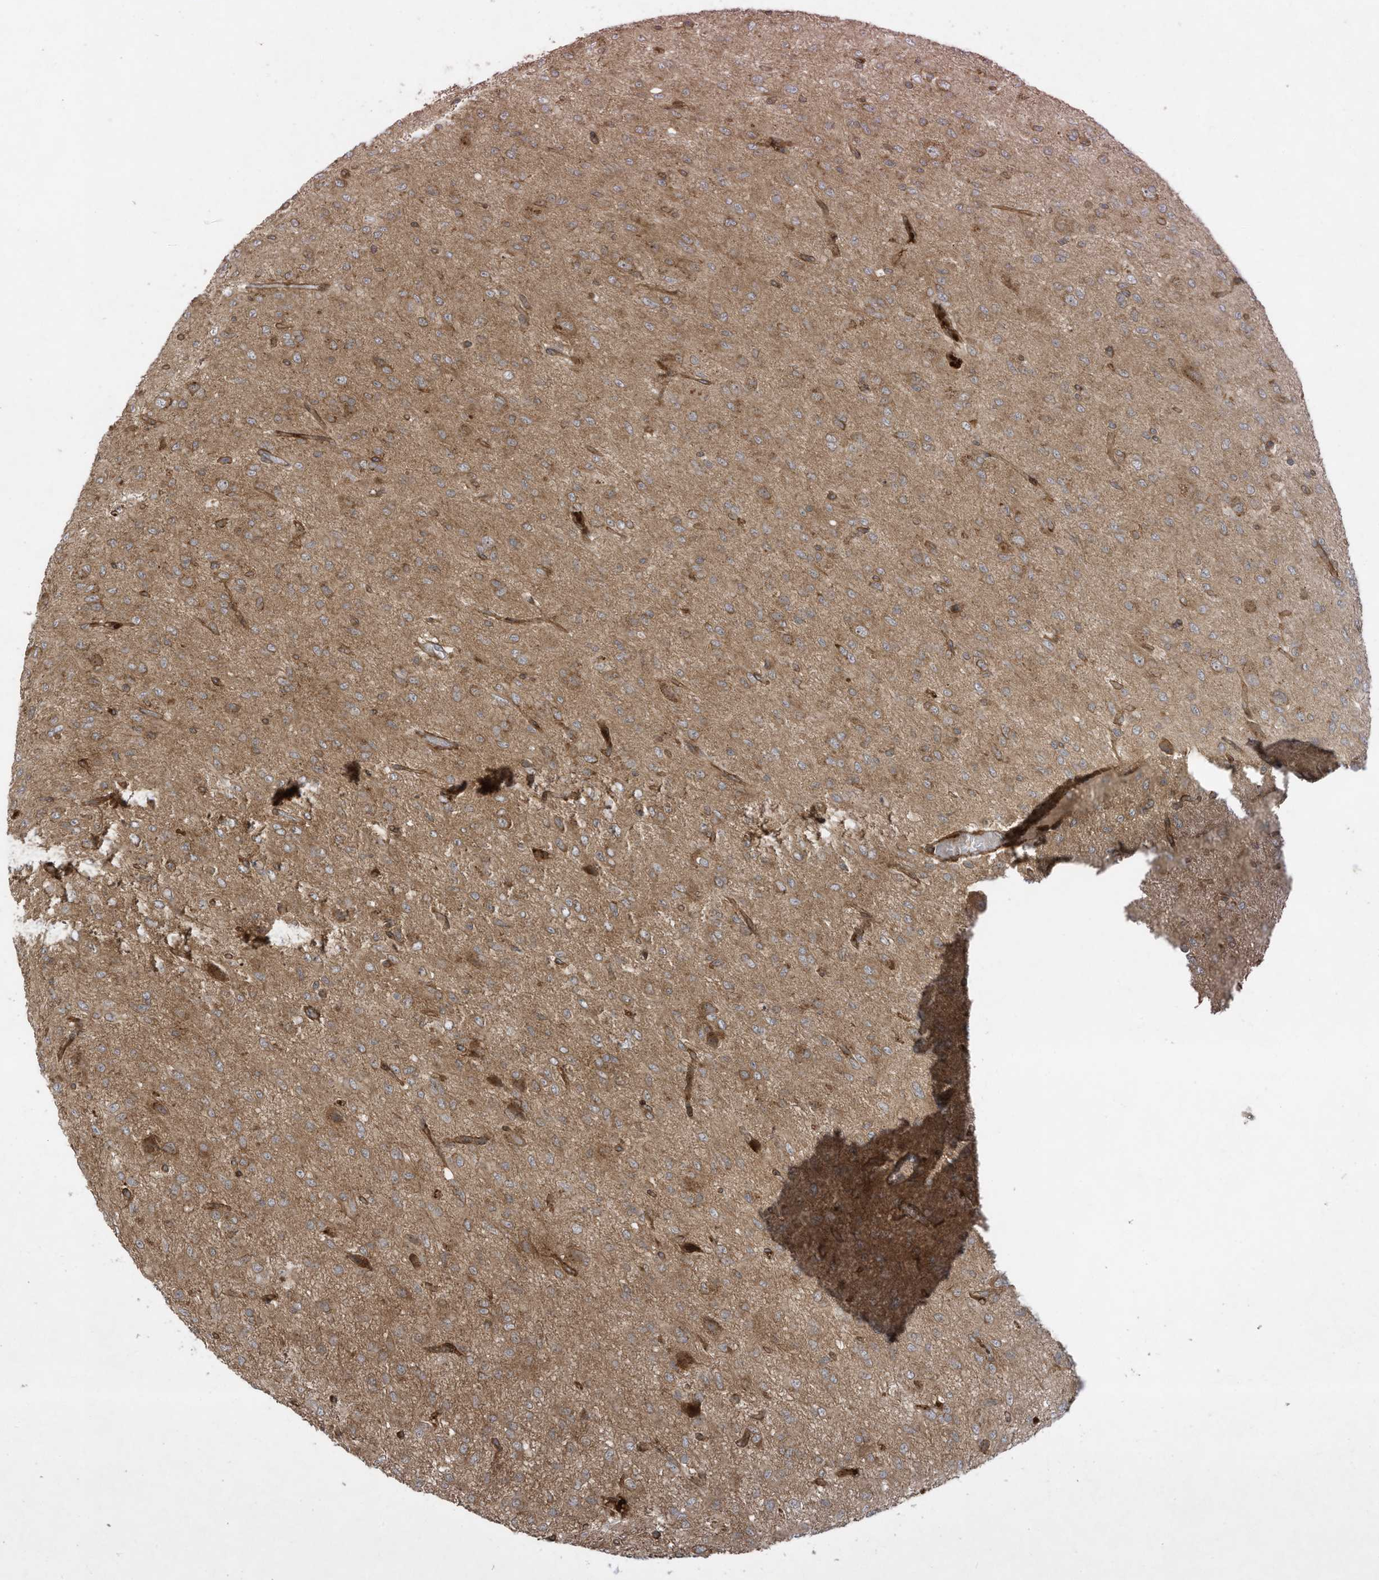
{"staining": {"intensity": "moderate", "quantity": ">75%", "location": "cytoplasmic/membranous"}, "tissue": "glioma", "cell_type": "Tumor cells", "image_type": "cancer", "snomed": [{"axis": "morphology", "description": "Glioma, malignant, High grade"}, {"axis": "topography", "description": "Brain"}], "caption": "This histopathology image demonstrates immunohistochemistry staining of malignant glioma (high-grade), with medium moderate cytoplasmic/membranous staining in approximately >75% of tumor cells.", "gene": "DDIT4", "patient": {"sex": "female", "age": 59}}